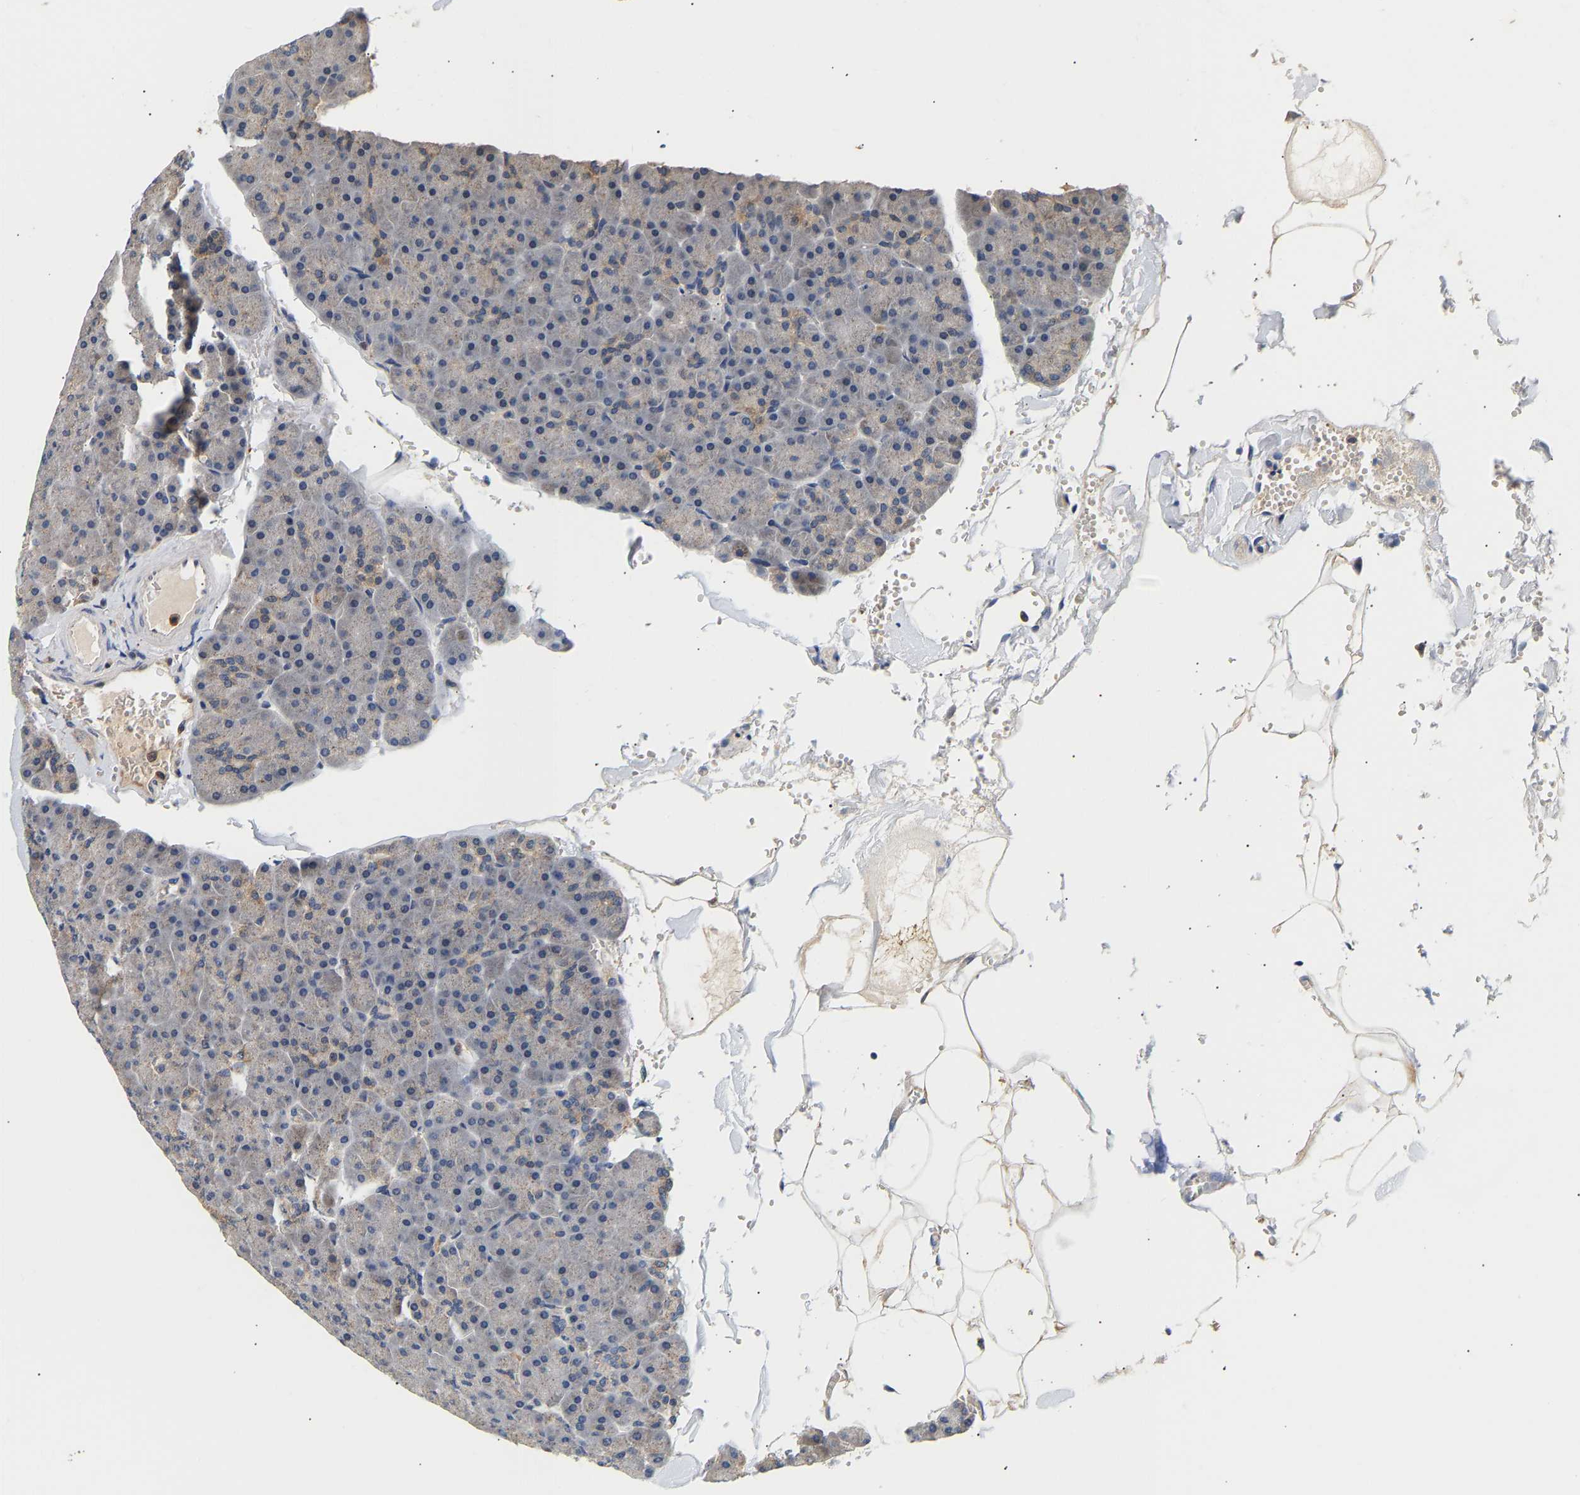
{"staining": {"intensity": "weak", "quantity": "<25%", "location": "cytoplasmic/membranous"}, "tissue": "pancreas", "cell_type": "Exocrine glandular cells", "image_type": "normal", "snomed": [{"axis": "morphology", "description": "Normal tissue, NOS"}, {"axis": "topography", "description": "Pancreas"}], "caption": "This micrograph is of normal pancreas stained with immunohistochemistry (IHC) to label a protein in brown with the nuclei are counter-stained blue. There is no expression in exocrine glandular cells. The staining is performed using DAB (3,3'-diaminobenzidine) brown chromogen with nuclei counter-stained in using hematoxylin.", "gene": "PPID", "patient": {"sex": "male", "age": 35}}